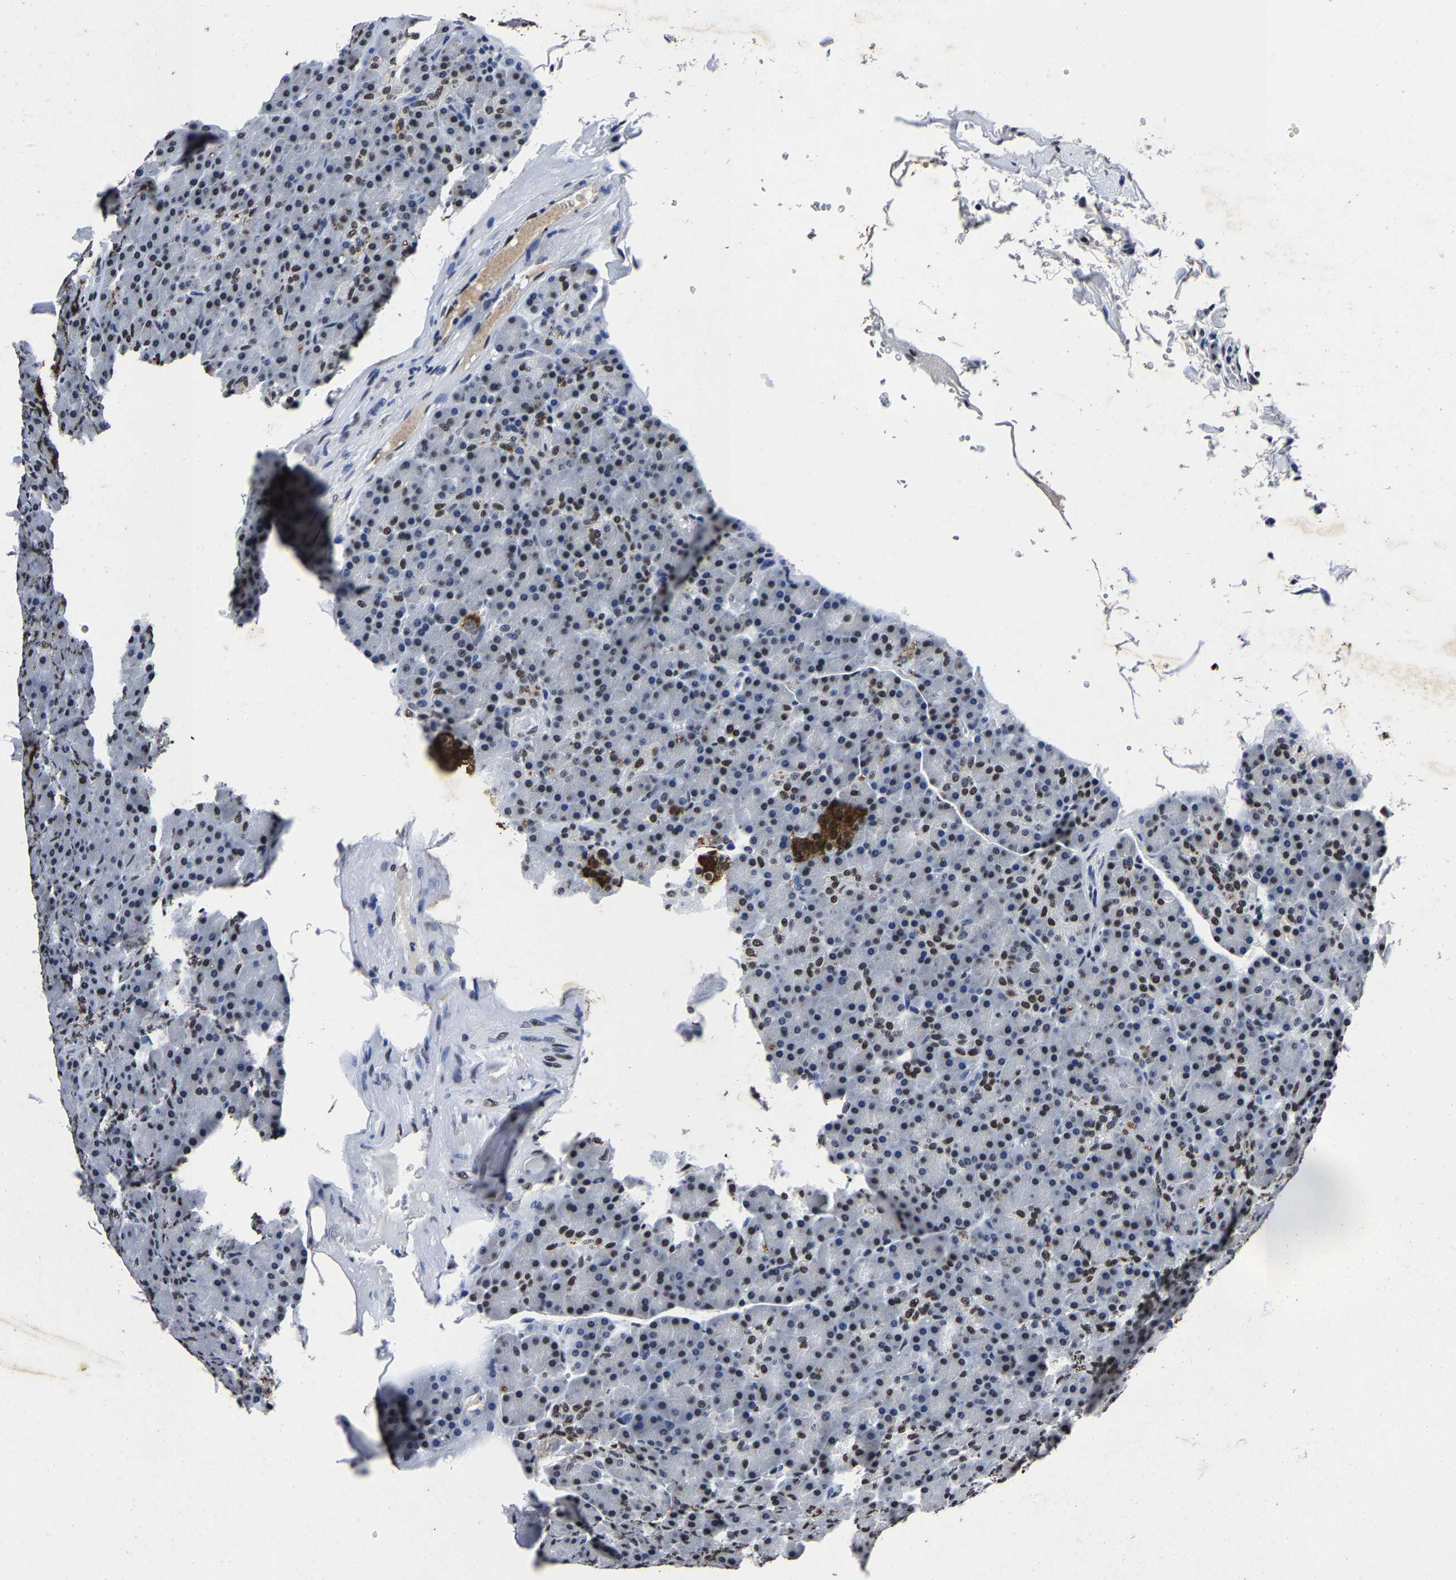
{"staining": {"intensity": "moderate", "quantity": "25%-75%", "location": "nuclear"}, "tissue": "pancreas", "cell_type": "Exocrine glandular cells", "image_type": "normal", "snomed": [{"axis": "morphology", "description": "Normal tissue, NOS"}, {"axis": "topography", "description": "Pancreas"}], "caption": "Moderate nuclear staining for a protein is appreciated in approximately 25%-75% of exocrine glandular cells of benign pancreas using immunohistochemistry (IHC).", "gene": "RBM45", "patient": {"sex": "female", "age": 43}}